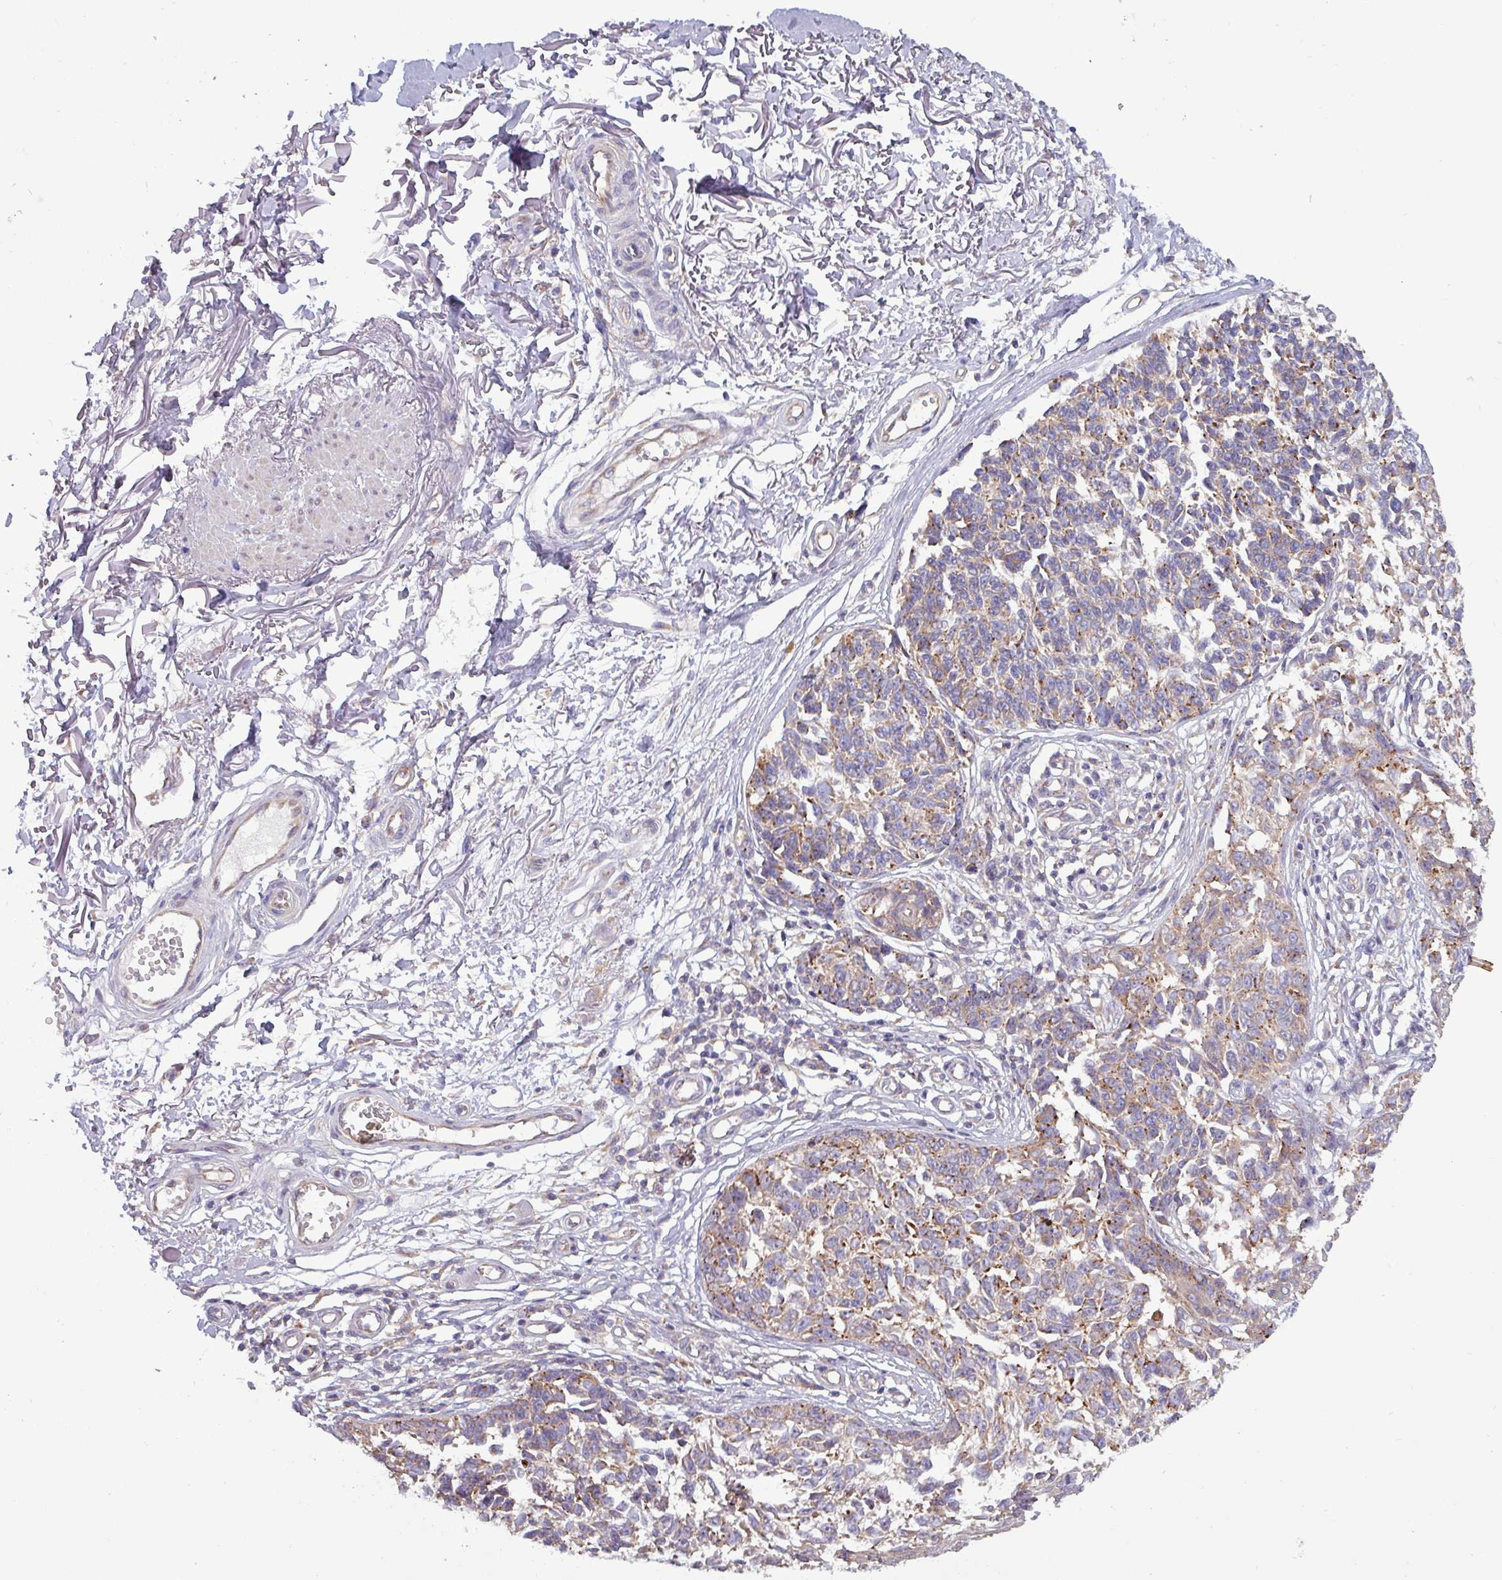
{"staining": {"intensity": "weak", "quantity": "25%-75%", "location": "cytoplasmic/membranous"}, "tissue": "melanoma", "cell_type": "Tumor cells", "image_type": "cancer", "snomed": [{"axis": "morphology", "description": "Malignant melanoma, NOS"}, {"axis": "topography", "description": "Skin"}], "caption": "Immunohistochemical staining of human malignant melanoma exhibits low levels of weak cytoplasmic/membranous staining in about 25%-75% of tumor cells. Nuclei are stained in blue.", "gene": "PLIN2", "patient": {"sex": "male", "age": 73}}